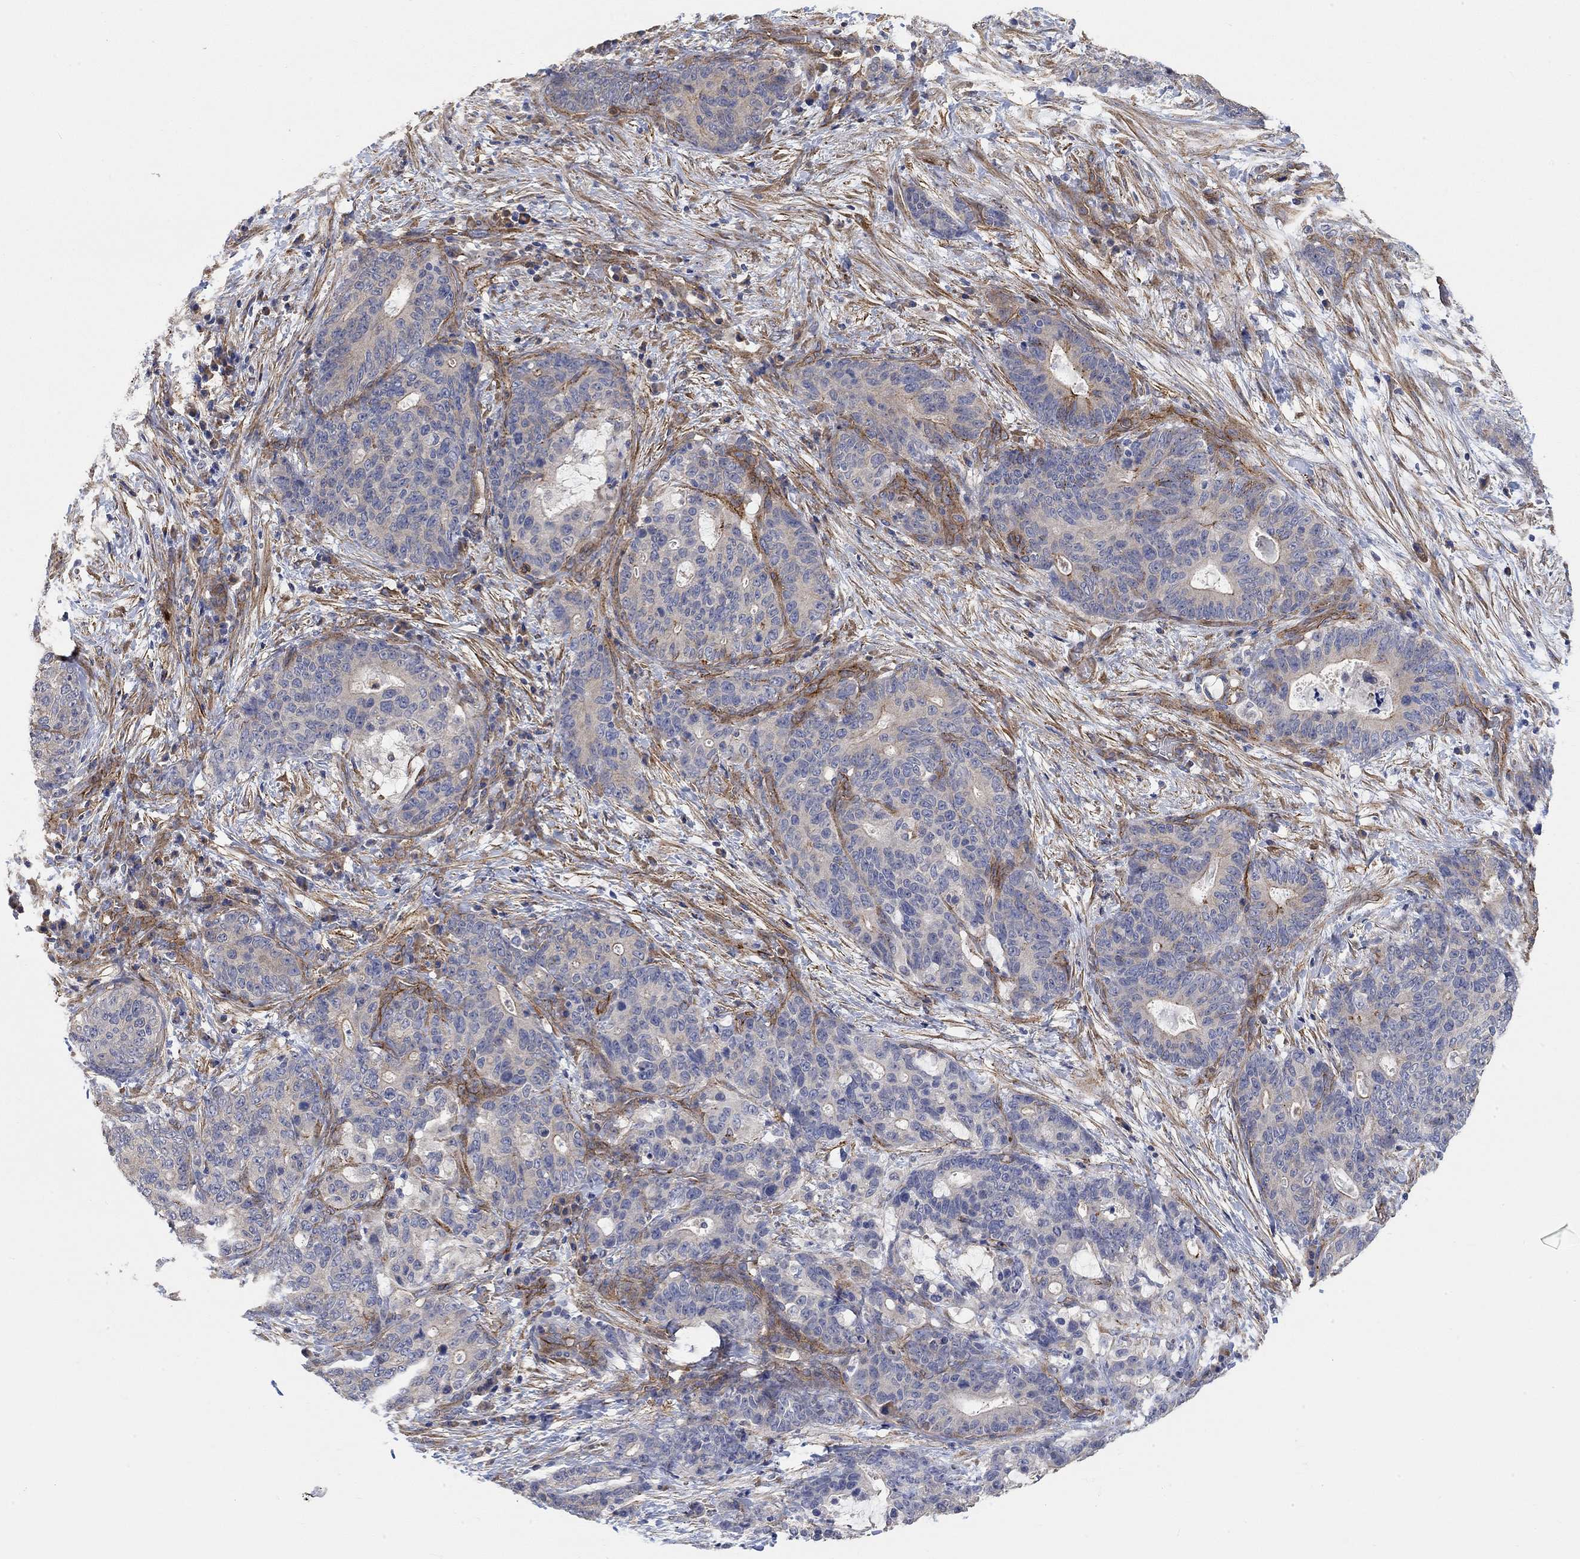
{"staining": {"intensity": "weak", "quantity": "<25%", "location": "cytoplasmic/membranous"}, "tissue": "stomach cancer", "cell_type": "Tumor cells", "image_type": "cancer", "snomed": [{"axis": "morphology", "description": "Normal tissue, NOS"}, {"axis": "morphology", "description": "Adenocarcinoma, NOS"}, {"axis": "topography", "description": "Stomach"}], "caption": "Image shows no significant protein staining in tumor cells of stomach cancer (adenocarcinoma). Nuclei are stained in blue.", "gene": "SYT16", "patient": {"sex": "female", "age": 64}}